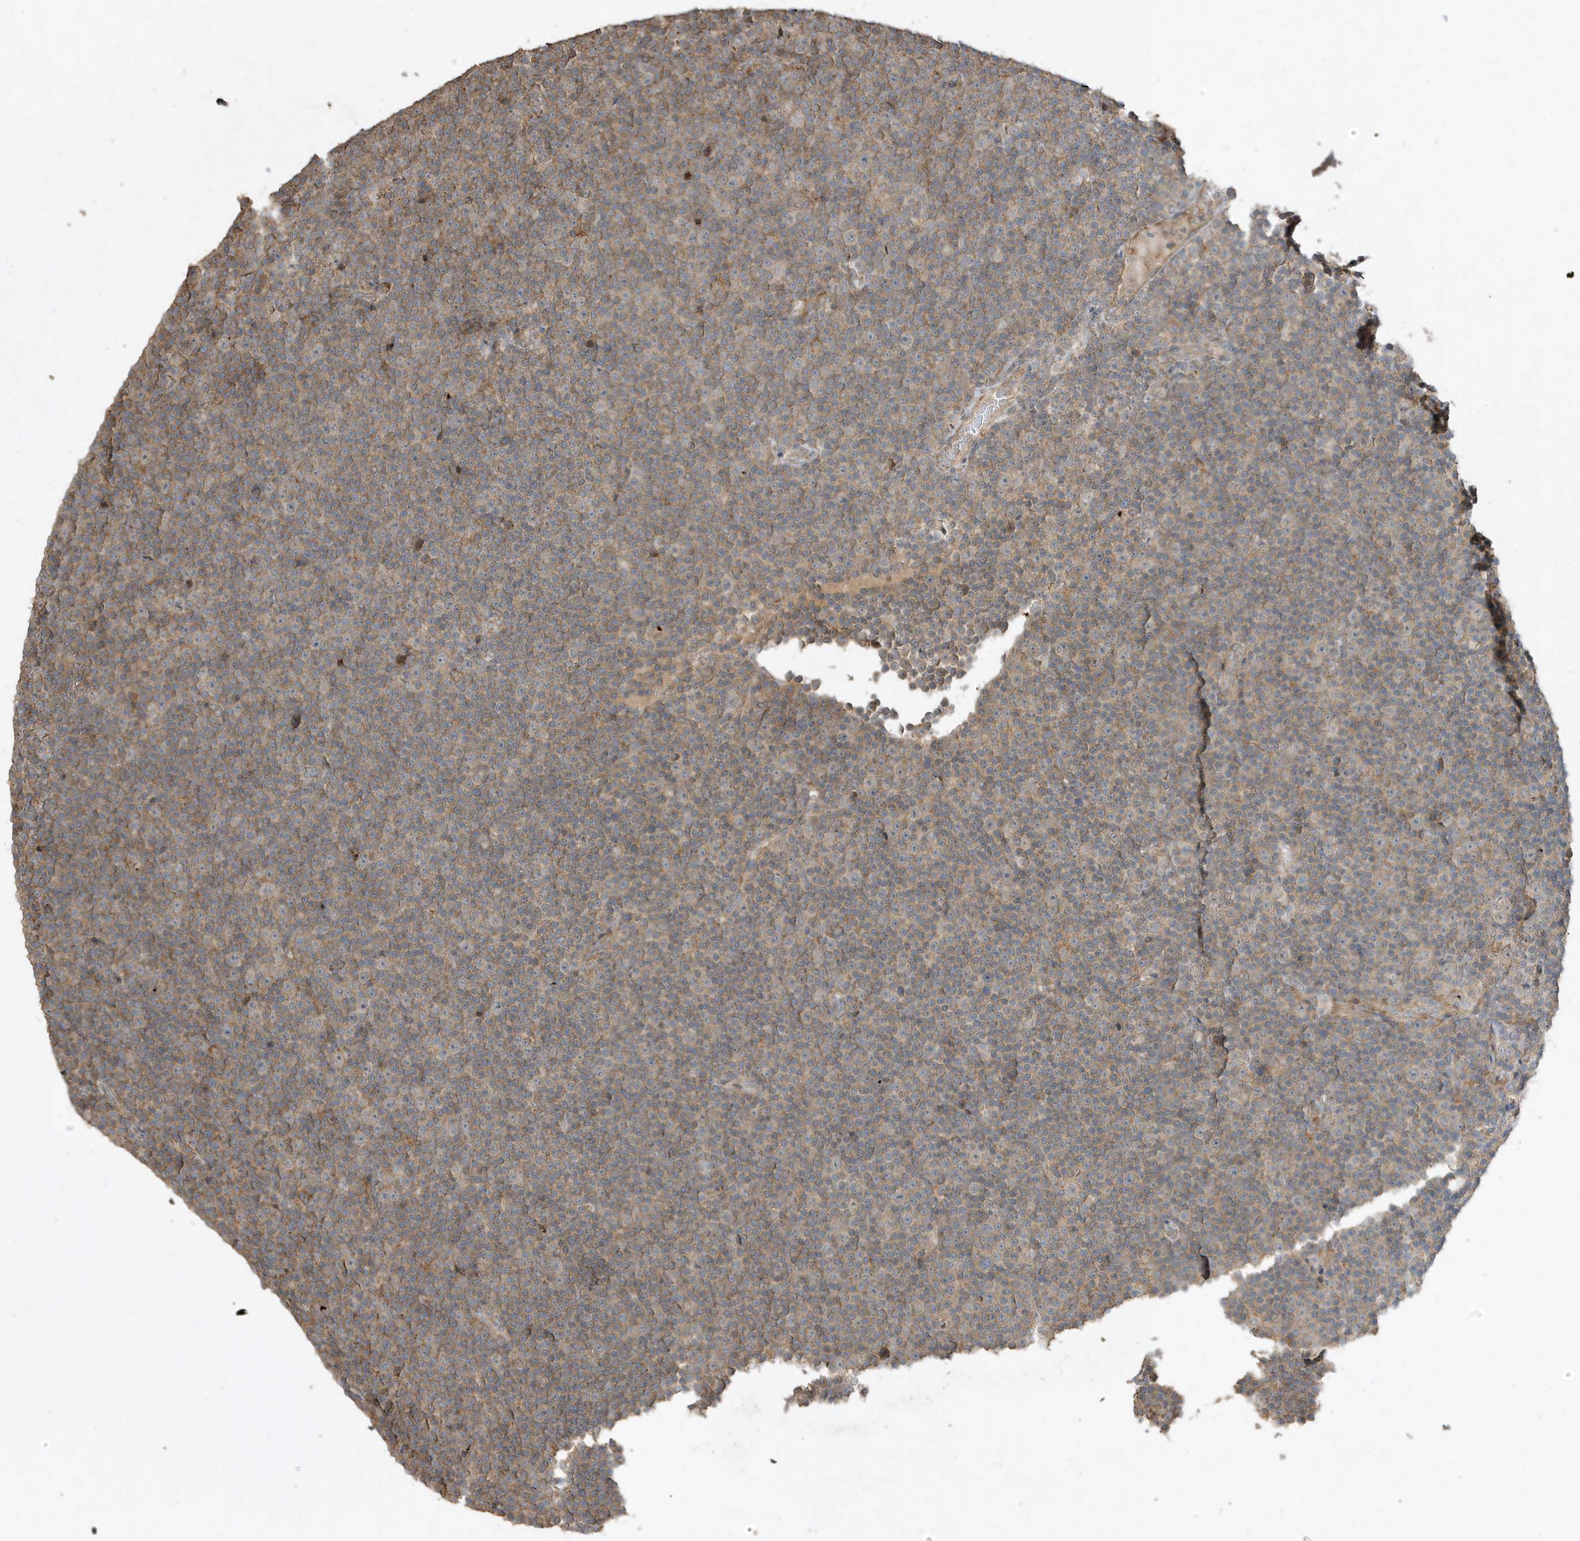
{"staining": {"intensity": "negative", "quantity": "none", "location": "none"}, "tissue": "lymphoma", "cell_type": "Tumor cells", "image_type": "cancer", "snomed": [{"axis": "morphology", "description": "Malignant lymphoma, non-Hodgkin's type, Low grade"}, {"axis": "topography", "description": "Lymph node"}], "caption": "High magnification brightfield microscopy of lymphoma stained with DAB (3,3'-diaminobenzidine) (brown) and counterstained with hematoxylin (blue): tumor cells show no significant positivity.", "gene": "PRRT3", "patient": {"sex": "female", "age": 67}}